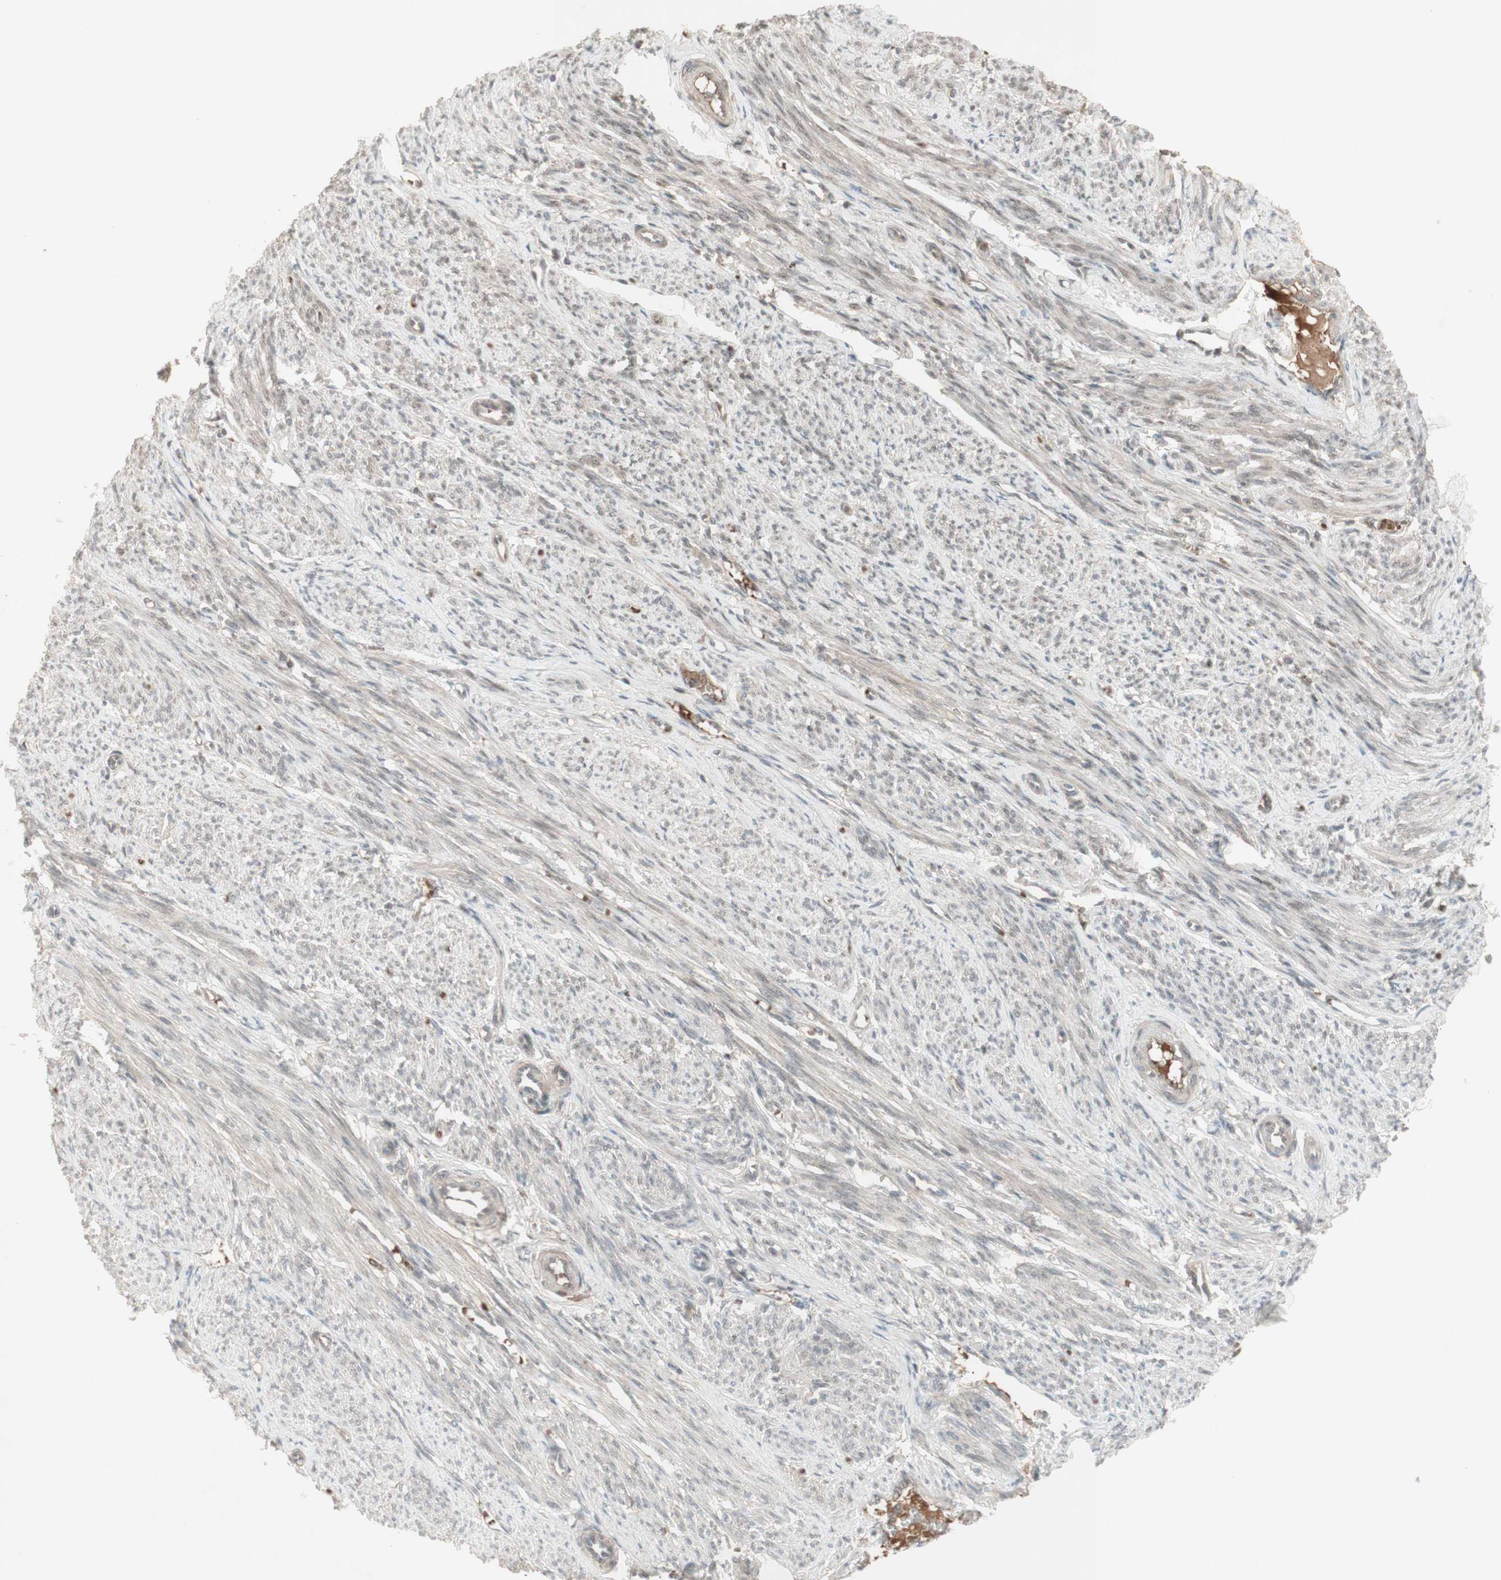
{"staining": {"intensity": "moderate", "quantity": "25%-75%", "location": "cytoplasmic/membranous"}, "tissue": "smooth muscle", "cell_type": "Smooth muscle cells", "image_type": "normal", "snomed": [{"axis": "morphology", "description": "Normal tissue, NOS"}, {"axis": "topography", "description": "Smooth muscle"}], "caption": "DAB immunohistochemical staining of normal smooth muscle reveals moderate cytoplasmic/membranous protein staining in about 25%-75% of smooth muscle cells.", "gene": "MSH6", "patient": {"sex": "female", "age": 65}}